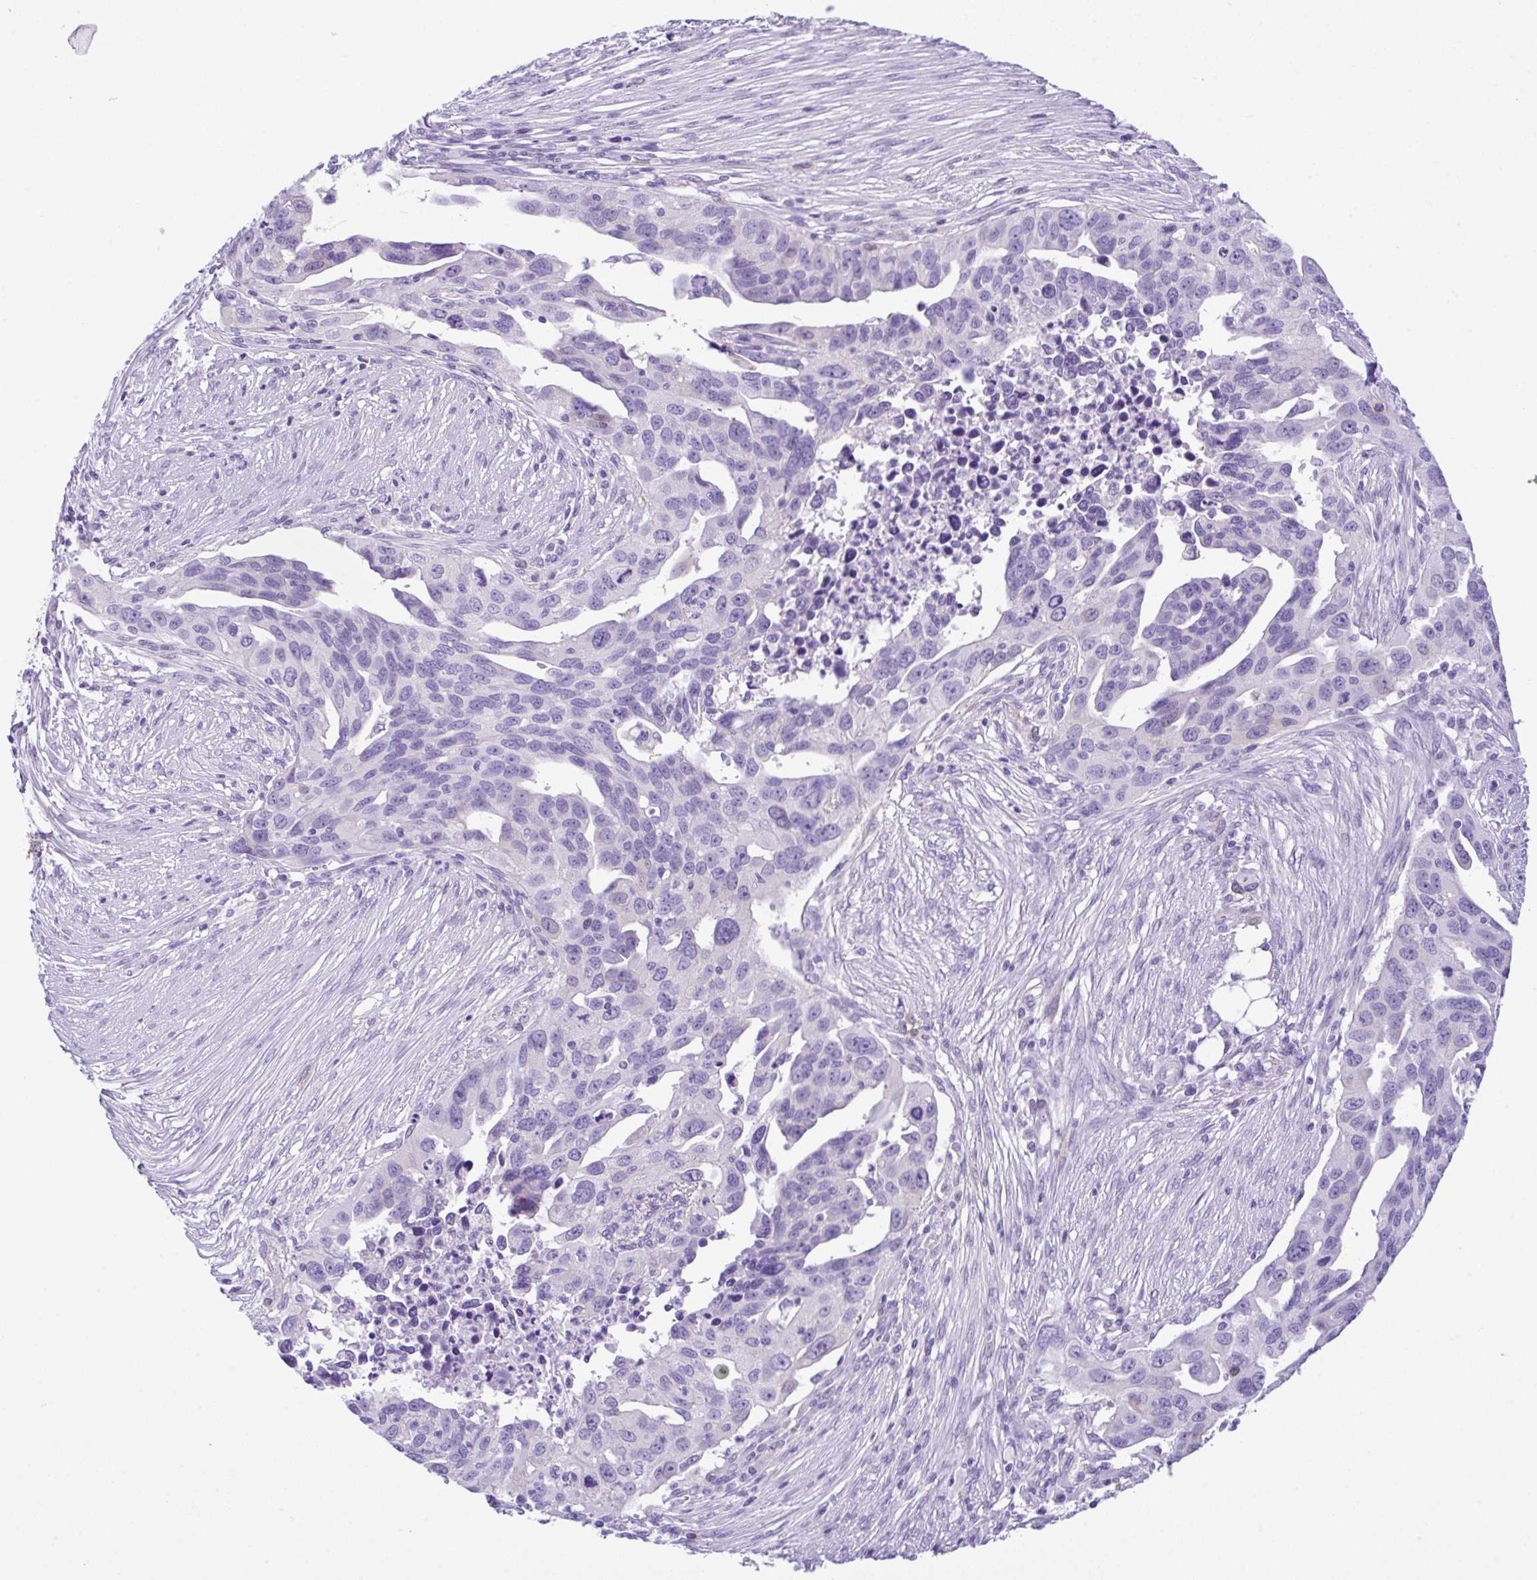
{"staining": {"intensity": "negative", "quantity": "none", "location": "none"}, "tissue": "ovarian cancer", "cell_type": "Tumor cells", "image_type": "cancer", "snomed": [{"axis": "morphology", "description": "Carcinoma, endometroid"}, {"axis": "morphology", "description": "Cystadenocarcinoma, serous, NOS"}, {"axis": "topography", "description": "Ovary"}], "caption": "Human ovarian endometroid carcinoma stained for a protein using IHC reveals no staining in tumor cells.", "gene": "RRM2", "patient": {"sex": "female", "age": 45}}